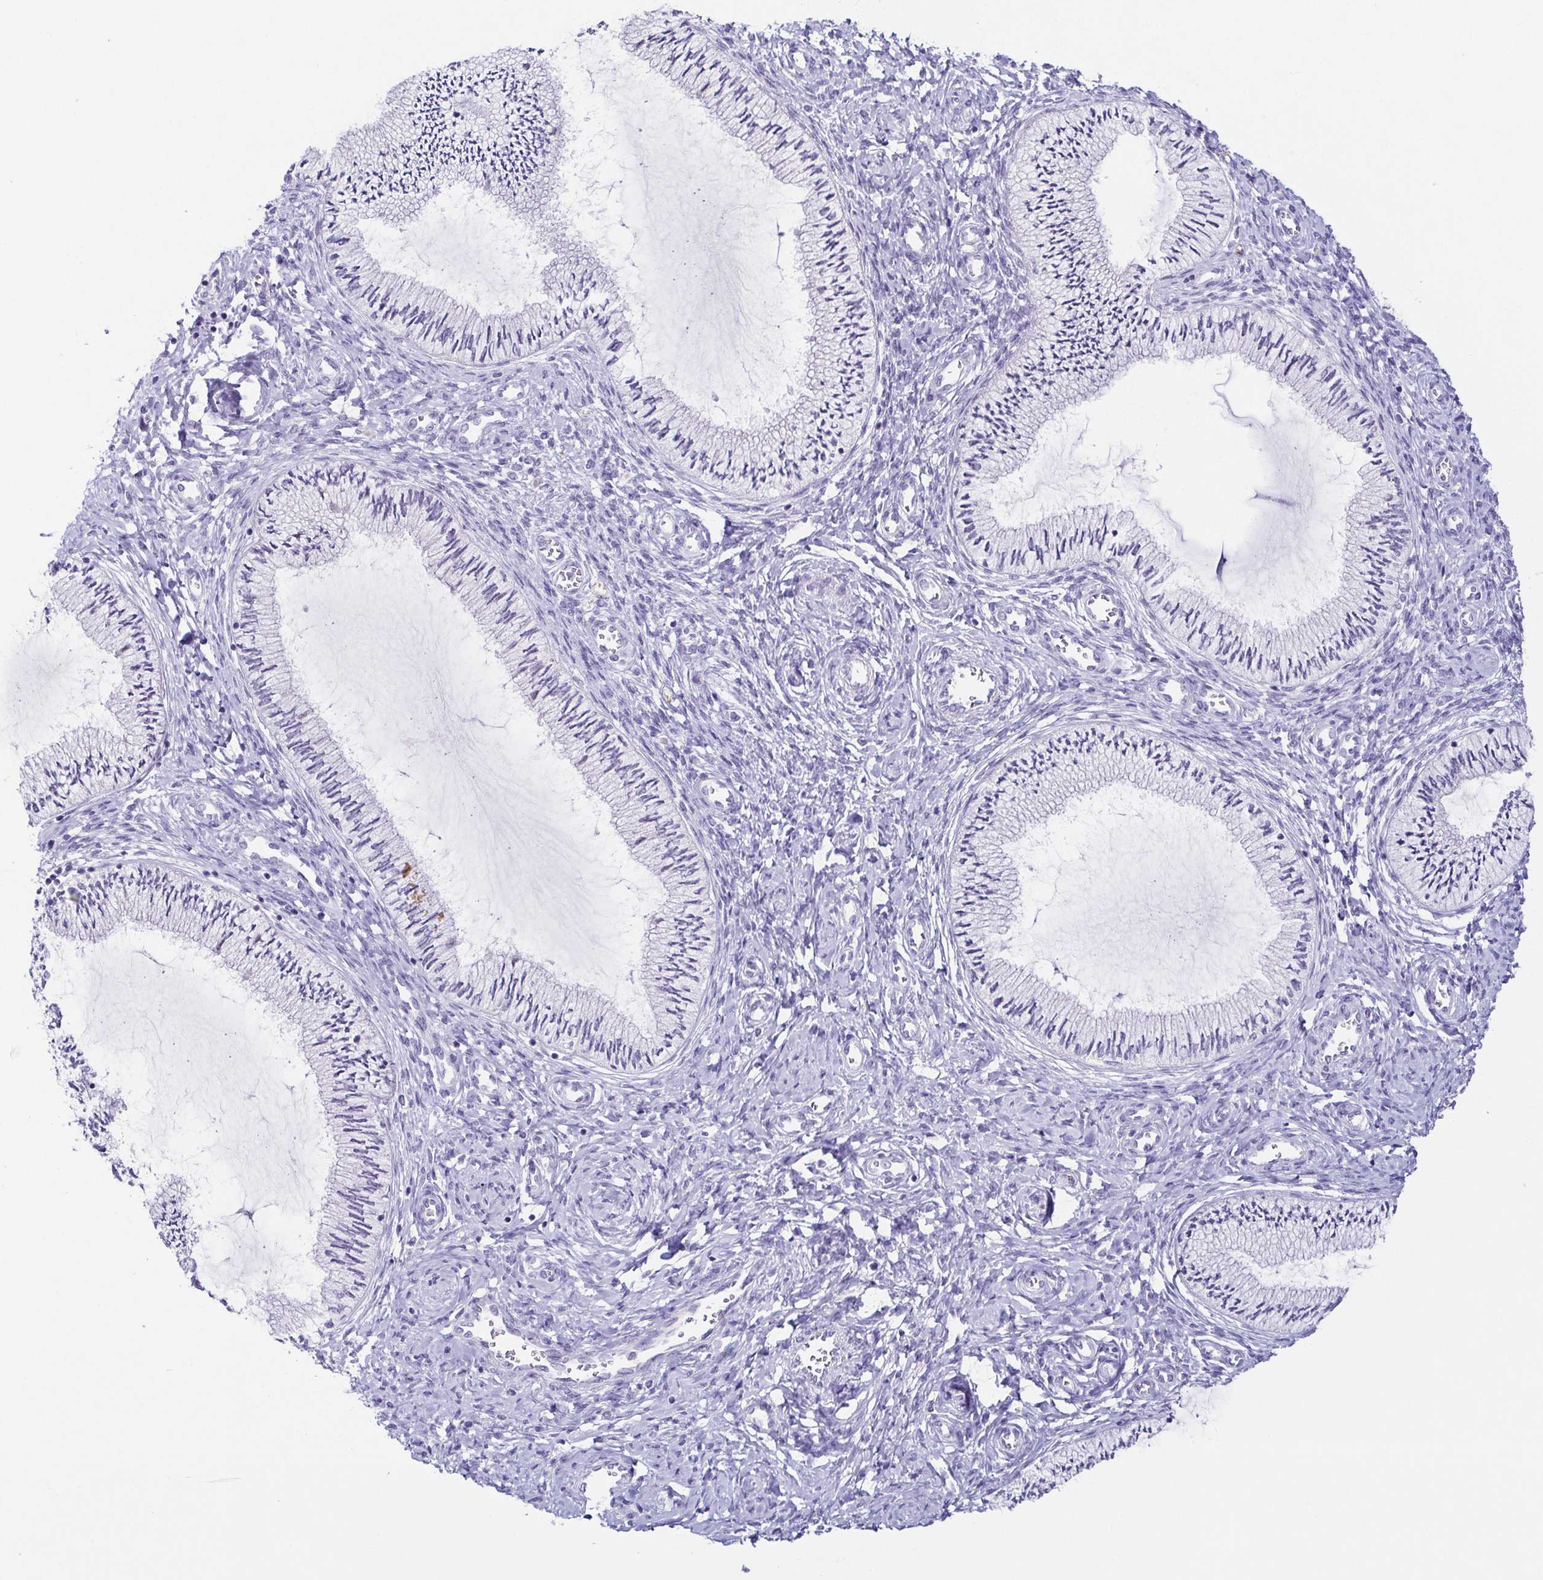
{"staining": {"intensity": "negative", "quantity": "none", "location": "none"}, "tissue": "cervix", "cell_type": "Glandular cells", "image_type": "normal", "snomed": [{"axis": "morphology", "description": "Normal tissue, NOS"}, {"axis": "topography", "description": "Cervix"}], "caption": "Glandular cells show no significant positivity in unremarkable cervix.", "gene": "TP73", "patient": {"sex": "female", "age": 24}}